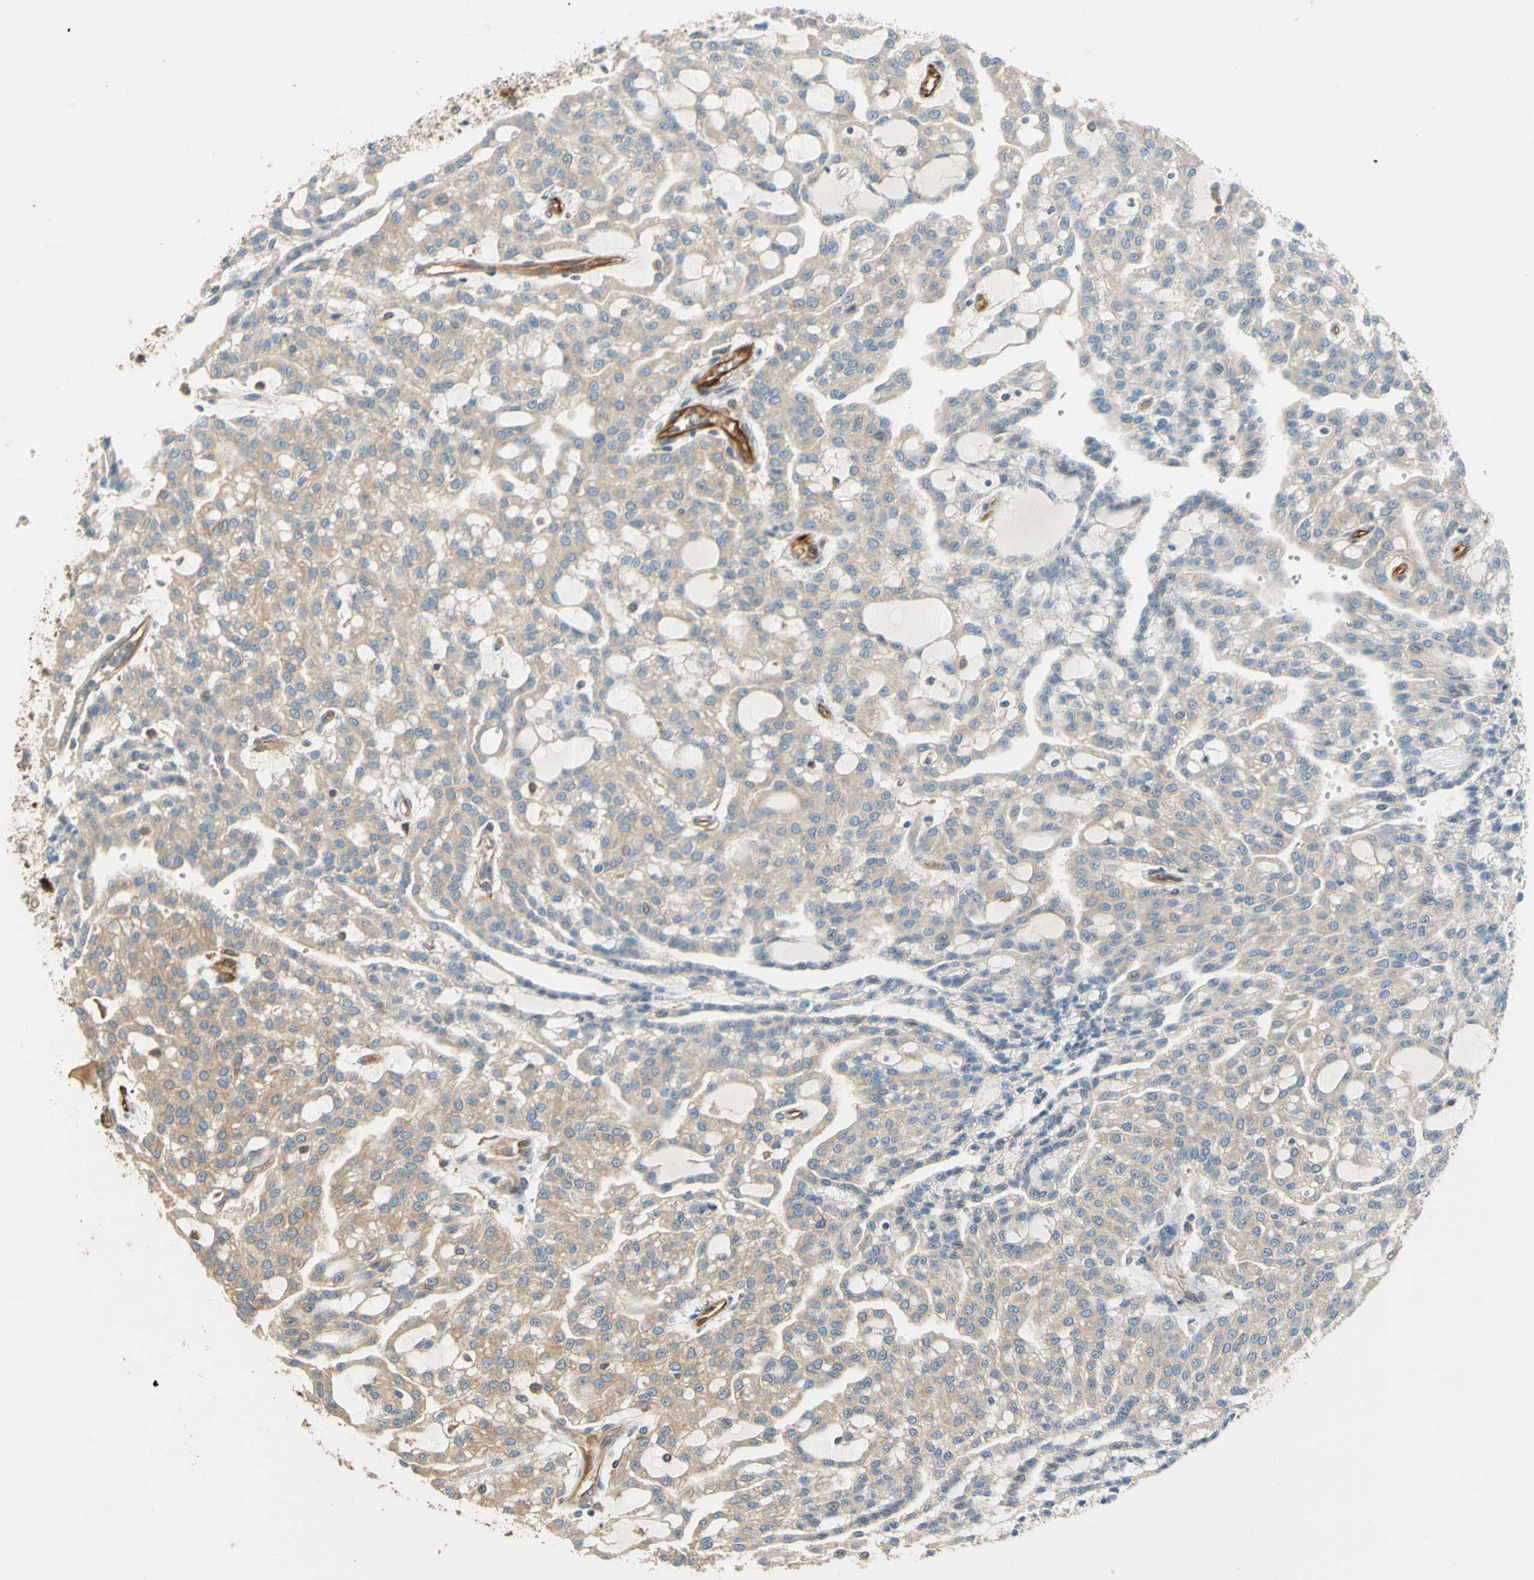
{"staining": {"intensity": "weak", "quantity": ">75%", "location": "cytoplasmic/membranous"}, "tissue": "renal cancer", "cell_type": "Tumor cells", "image_type": "cancer", "snomed": [{"axis": "morphology", "description": "Adenocarcinoma, NOS"}, {"axis": "topography", "description": "Kidney"}], "caption": "Protein expression analysis of human renal cancer (adenocarcinoma) reveals weak cytoplasmic/membranous staining in approximately >75% of tumor cells.", "gene": "PARP14", "patient": {"sex": "male", "age": 63}}